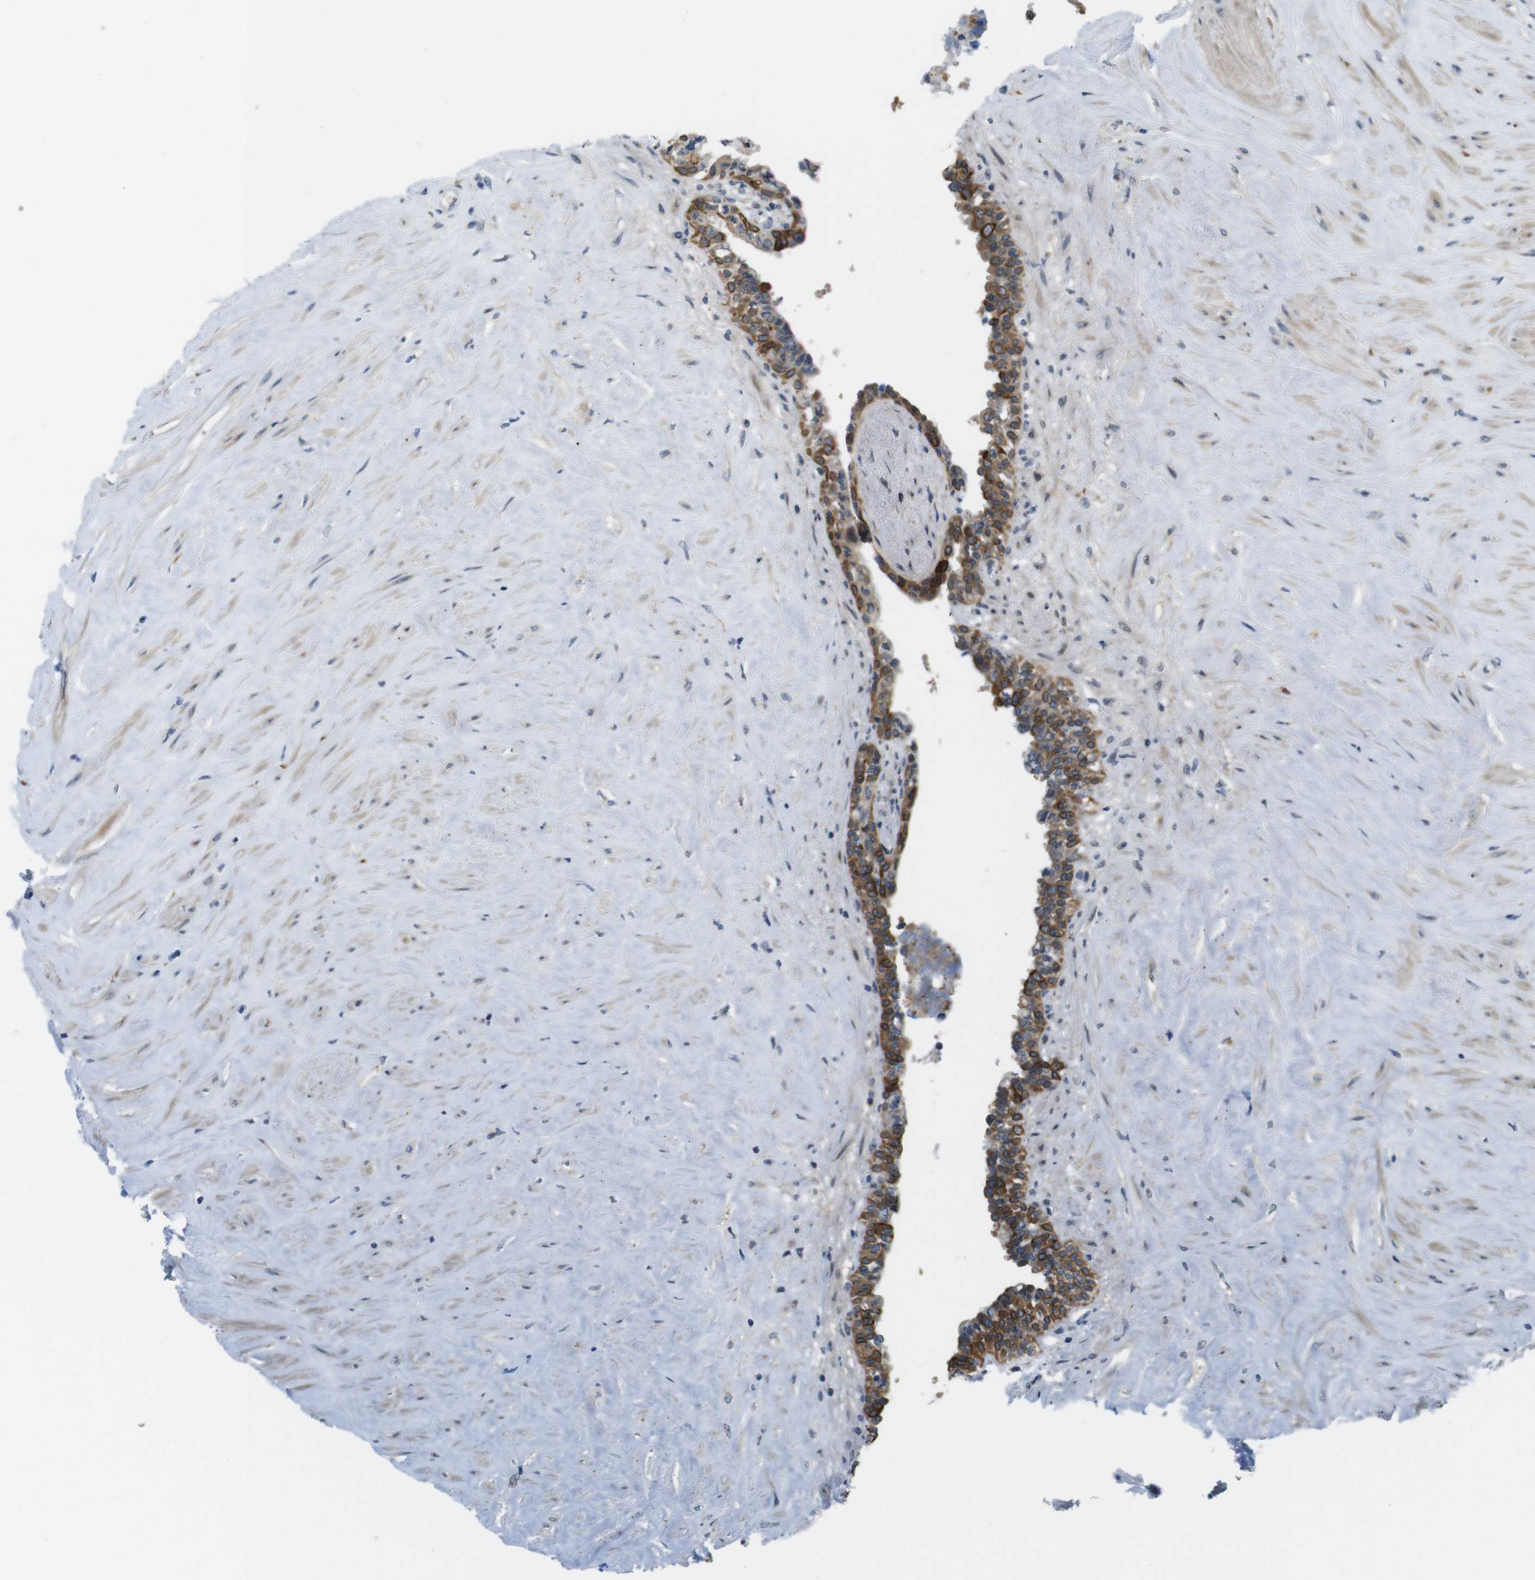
{"staining": {"intensity": "strong", "quantity": "25%-75%", "location": "cytoplasmic/membranous"}, "tissue": "seminal vesicle", "cell_type": "Glandular cells", "image_type": "normal", "snomed": [{"axis": "morphology", "description": "Normal tissue, NOS"}, {"axis": "topography", "description": "Seminal veicle"}], "caption": "Glandular cells exhibit high levels of strong cytoplasmic/membranous positivity in approximately 25%-75% of cells in normal human seminal vesicle. (Brightfield microscopy of DAB IHC at high magnification).", "gene": "ZDHHC3", "patient": {"sex": "male", "age": 63}}